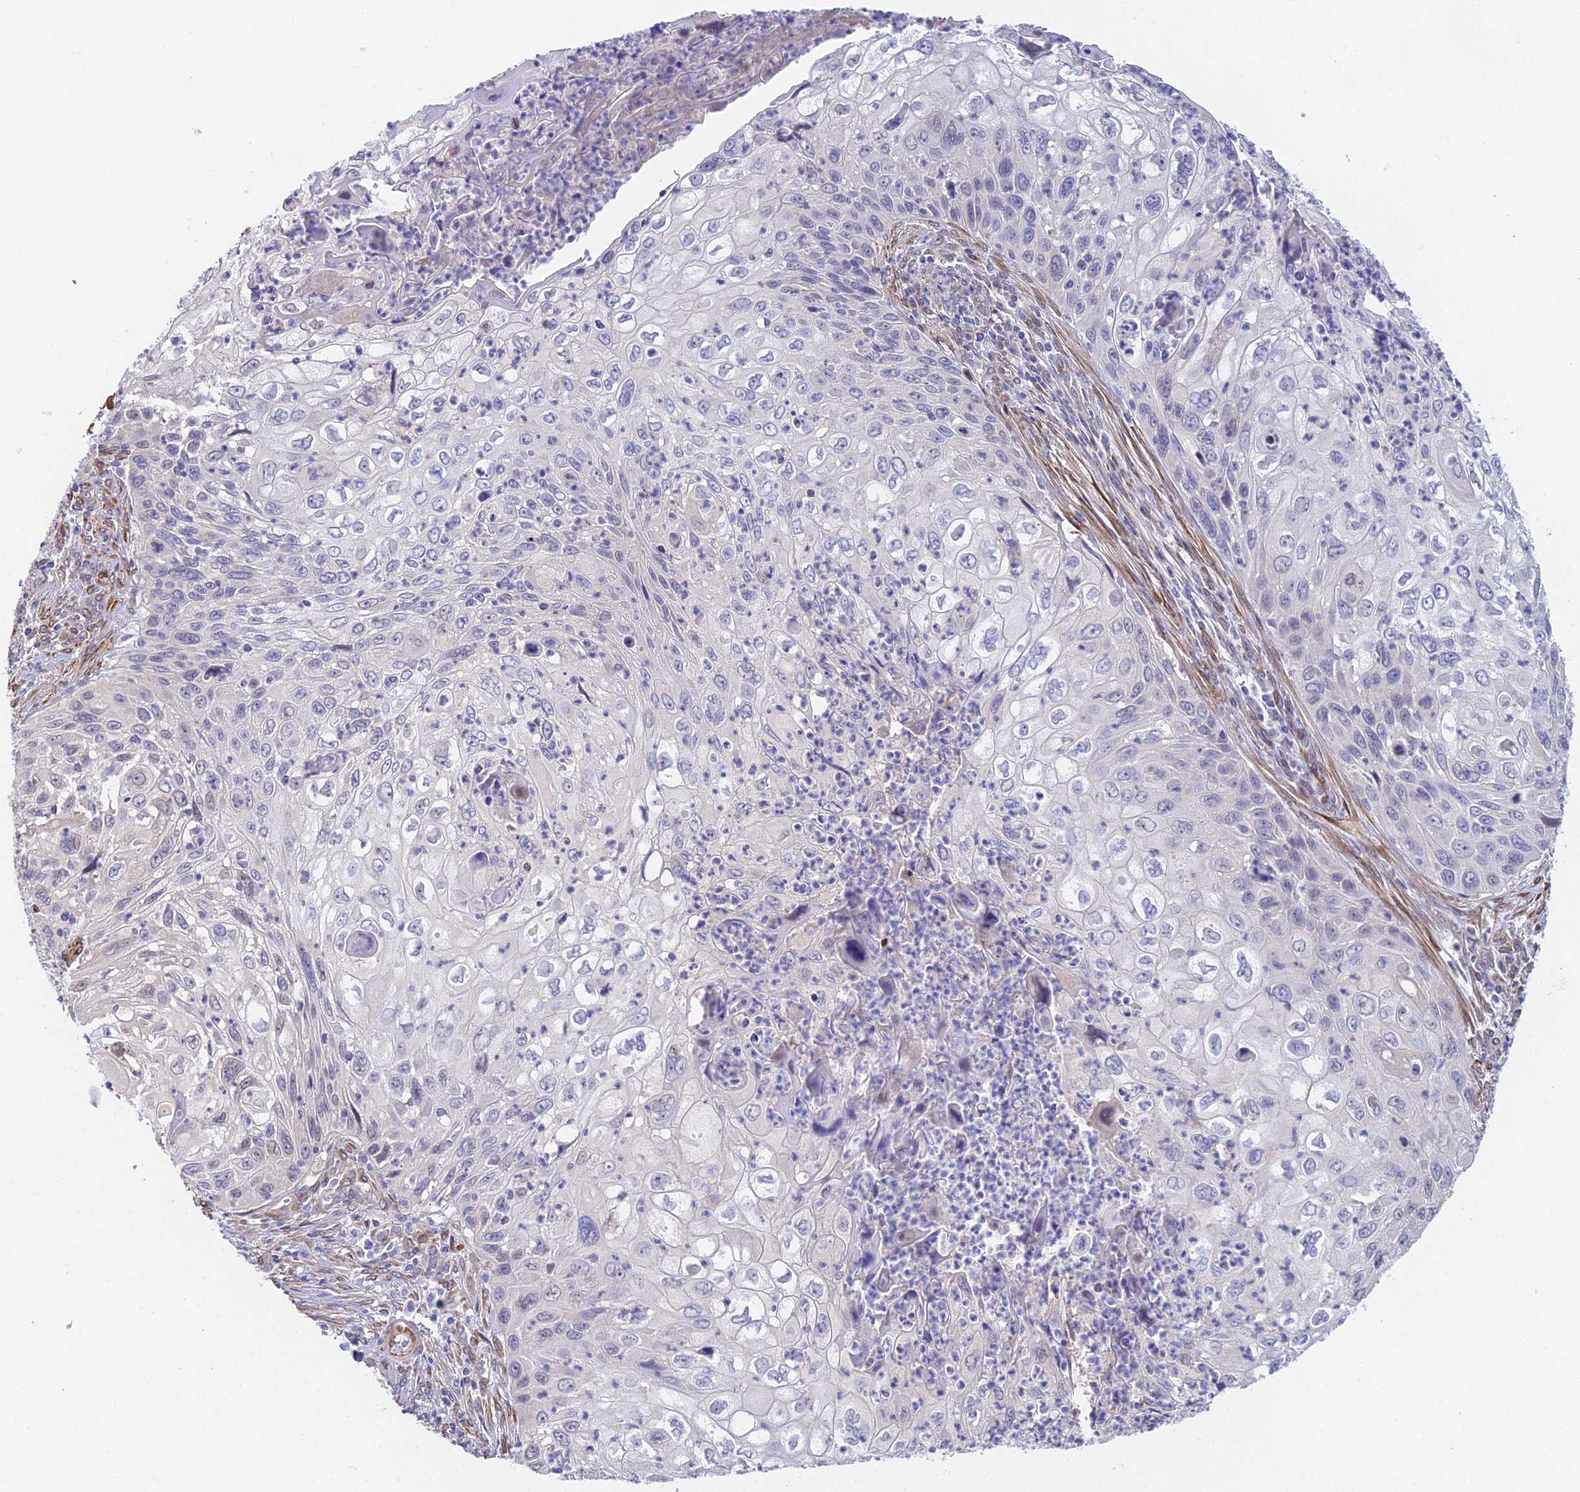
{"staining": {"intensity": "negative", "quantity": "none", "location": "none"}, "tissue": "cervical cancer", "cell_type": "Tumor cells", "image_type": "cancer", "snomed": [{"axis": "morphology", "description": "Squamous cell carcinoma, NOS"}, {"axis": "topography", "description": "Cervix"}], "caption": "Tumor cells are negative for brown protein staining in cervical cancer (squamous cell carcinoma). The staining is performed using DAB (3,3'-diaminobenzidine) brown chromogen with nuclei counter-stained in using hematoxylin.", "gene": "MXRA7", "patient": {"sex": "female", "age": 70}}